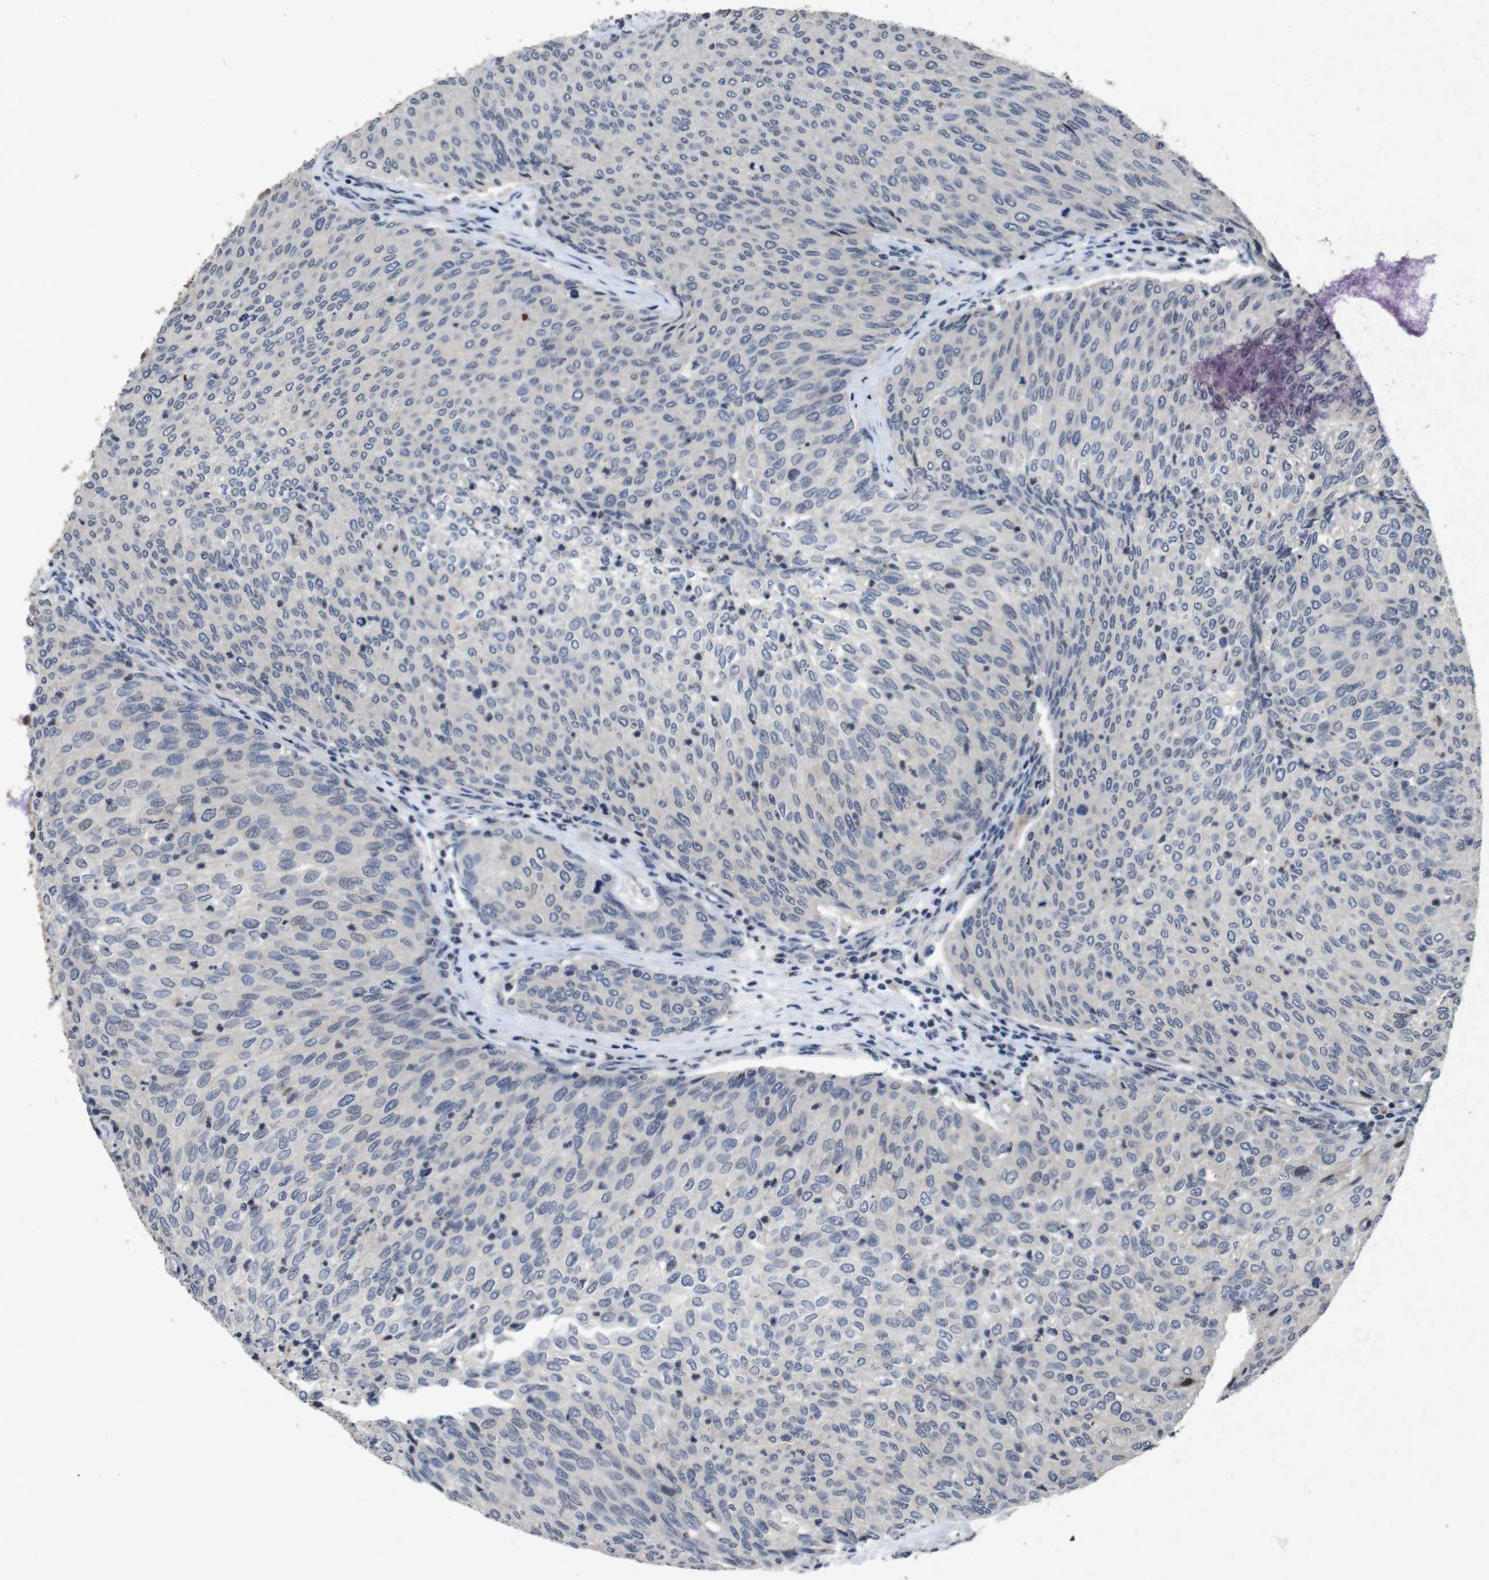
{"staining": {"intensity": "negative", "quantity": "none", "location": "none"}, "tissue": "urothelial cancer", "cell_type": "Tumor cells", "image_type": "cancer", "snomed": [{"axis": "morphology", "description": "Urothelial carcinoma, Low grade"}, {"axis": "topography", "description": "Urinary bladder"}], "caption": "Immunohistochemical staining of human urothelial cancer demonstrates no significant staining in tumor cells.", "gene": "AKT3", "patient": {"sex": "female", "age": 79}}